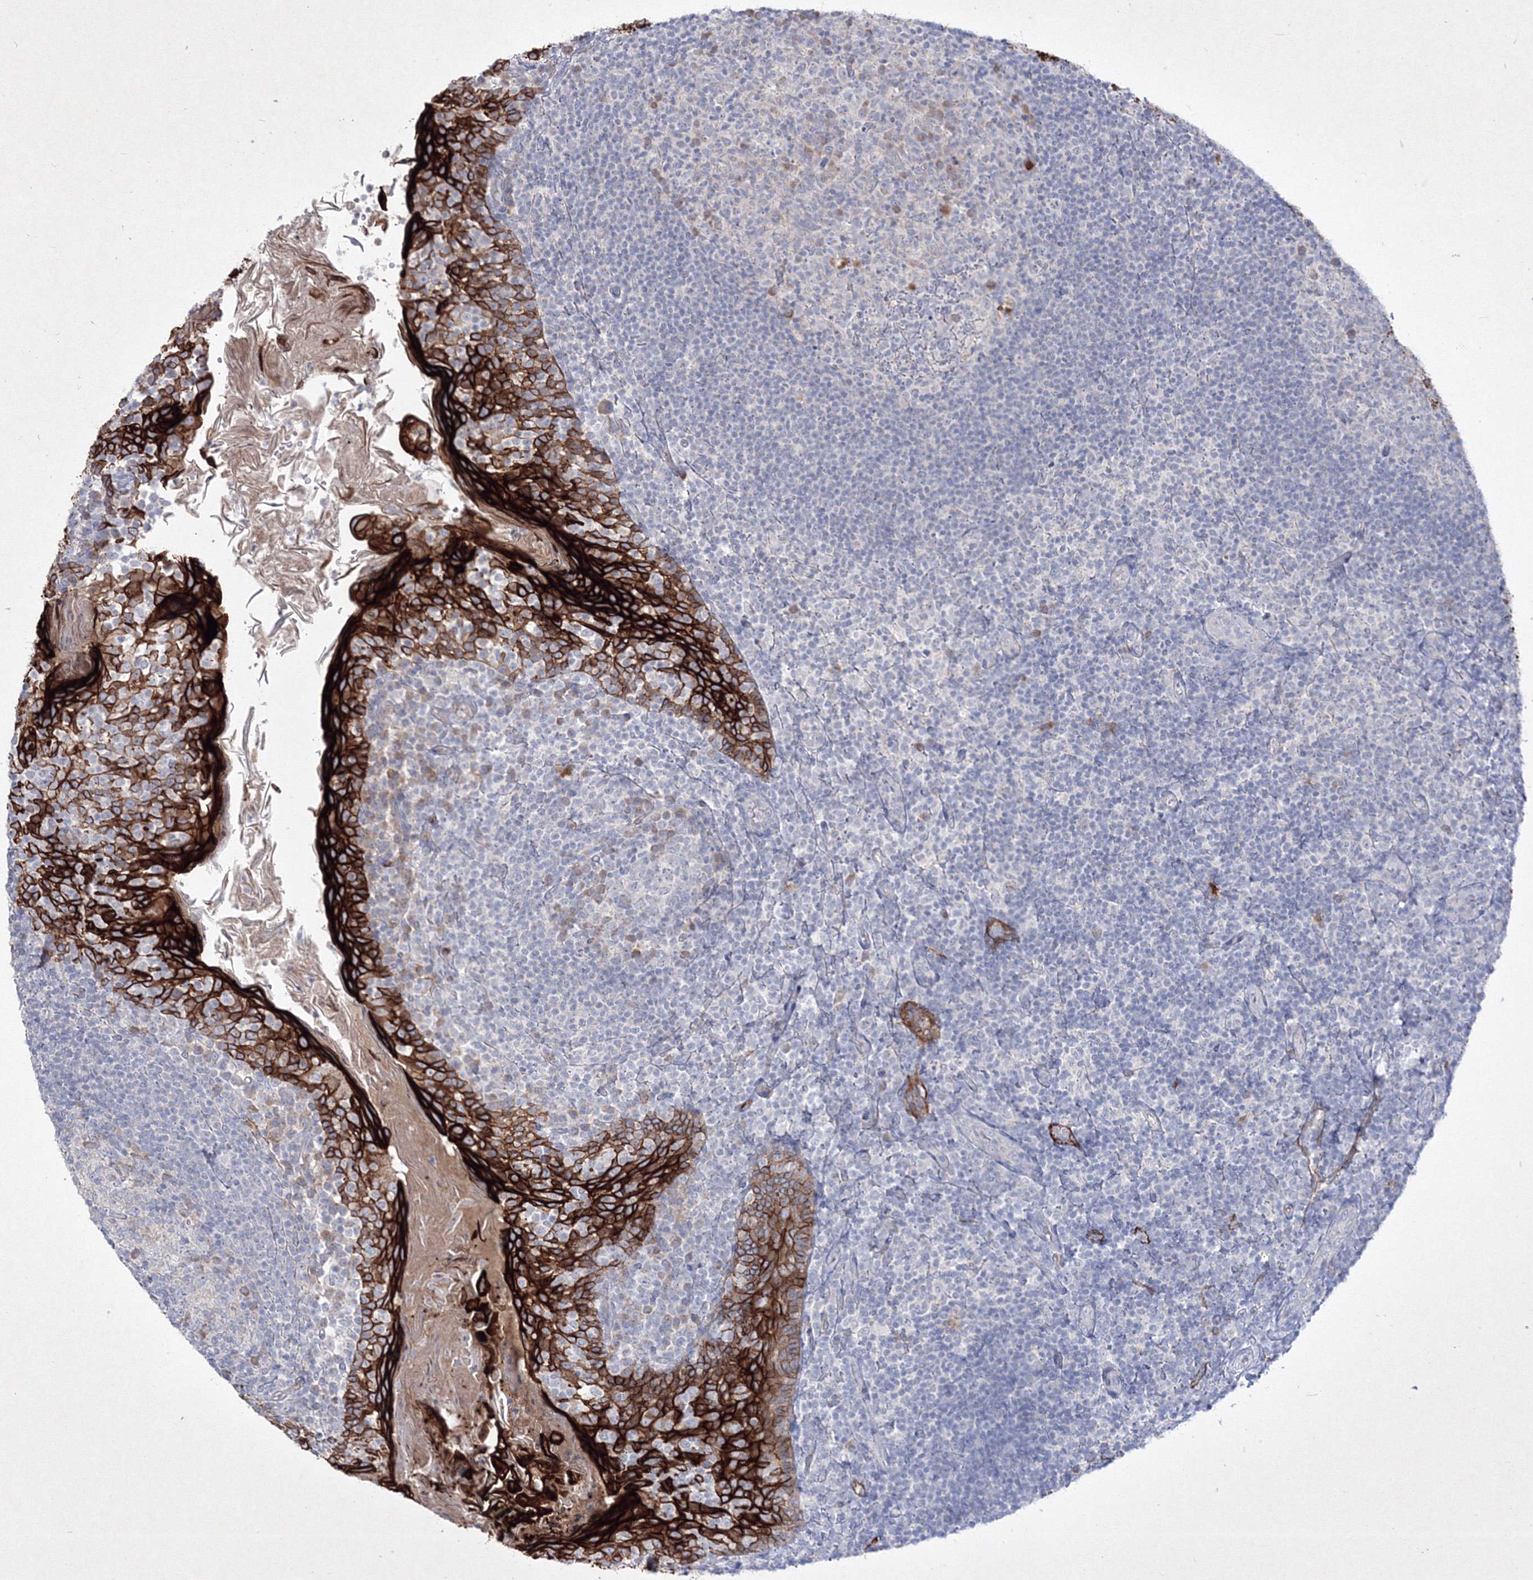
{"staining": {"intensity": "moderate", "quantity": "<25%", "location": "cytoplasmic/membranous"}, "tissue": "tonsil", "cell_type": "Germinal center cells", "image_type": "normal", "snomed": [{"axis": "morphology", "description": "Normal tissue, NOS"}, {"axis": "topography", "description": "Tonsil"}], "caption": "Tonsil stained with DAB (3,3'-diaminobenzidine) IHC demonstrates low levels of moderate cytoplasmic/membranous staining in about <25% of germinal center cells. Immunohistochemistry (ihc) stains the protein in brown and the nuclei are stained blue.", "gene": "TMEM139", "patient": {"sex": "female", "age": 19}}